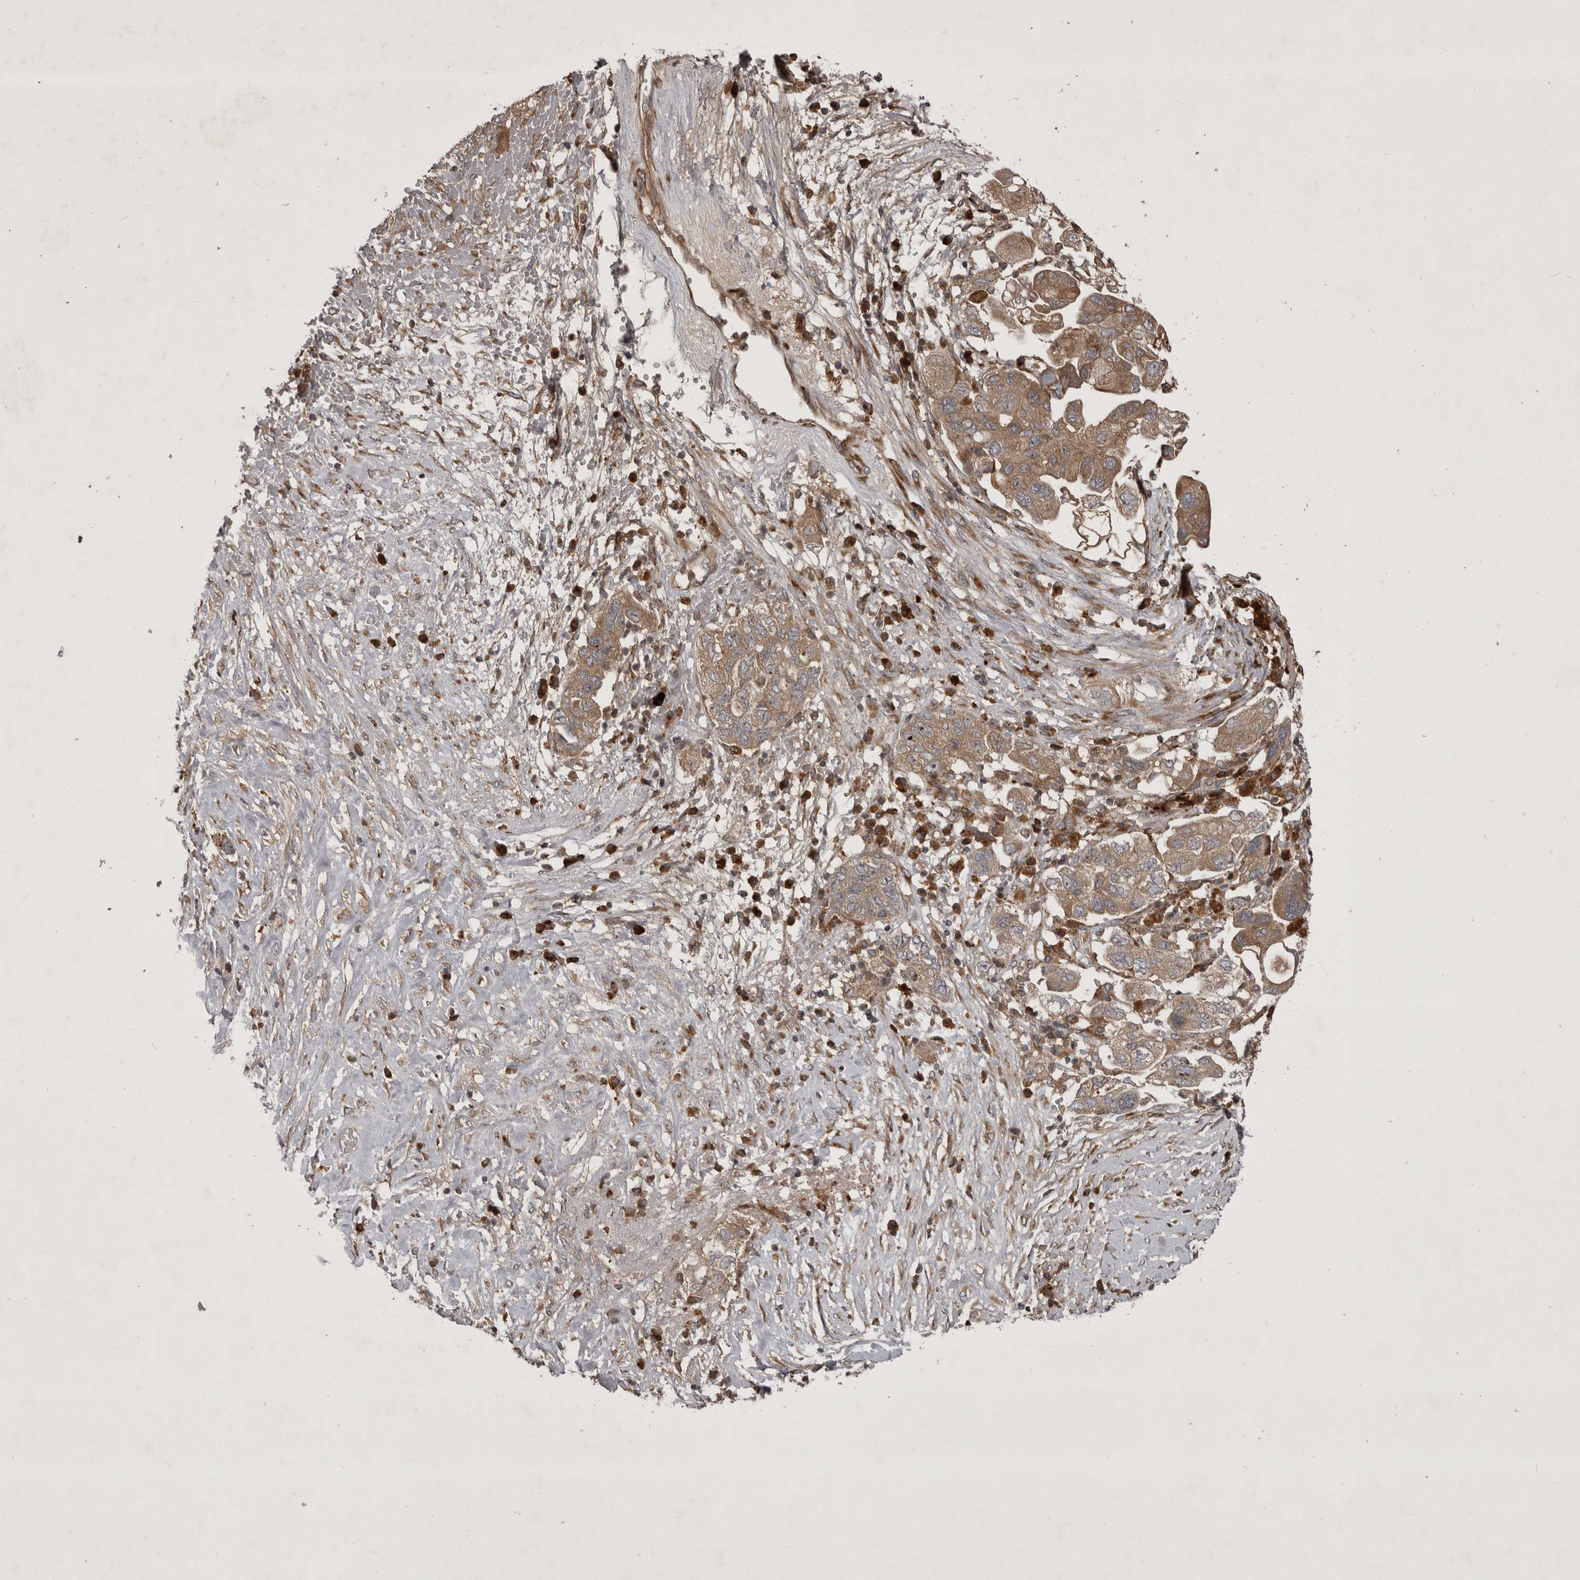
{"staining": {"intensity": "weak", "quantity": ">75%", "location": "cytoplasmic/membranous"}, "tissue": "ovarian cancer", "cell_type": "Tumor cells", "image_type": "cancer", "snomed": [{"axis": "morphology", "description": "Carcinoma, NOS"}, {"axis": "morphology", "description": "Cystadenocarcinoma, serous, NOS"}, {"axis": "topography", "description": "Ovary"}], "caption": "Weak cytoplasmic/membranous protein staining is seen in approximately >75% of tumor cells in ovarian serous cystadenocarcinoma.", "gene": "RAB3GAP2", "patient": {"sex": "female", "age": 69}}